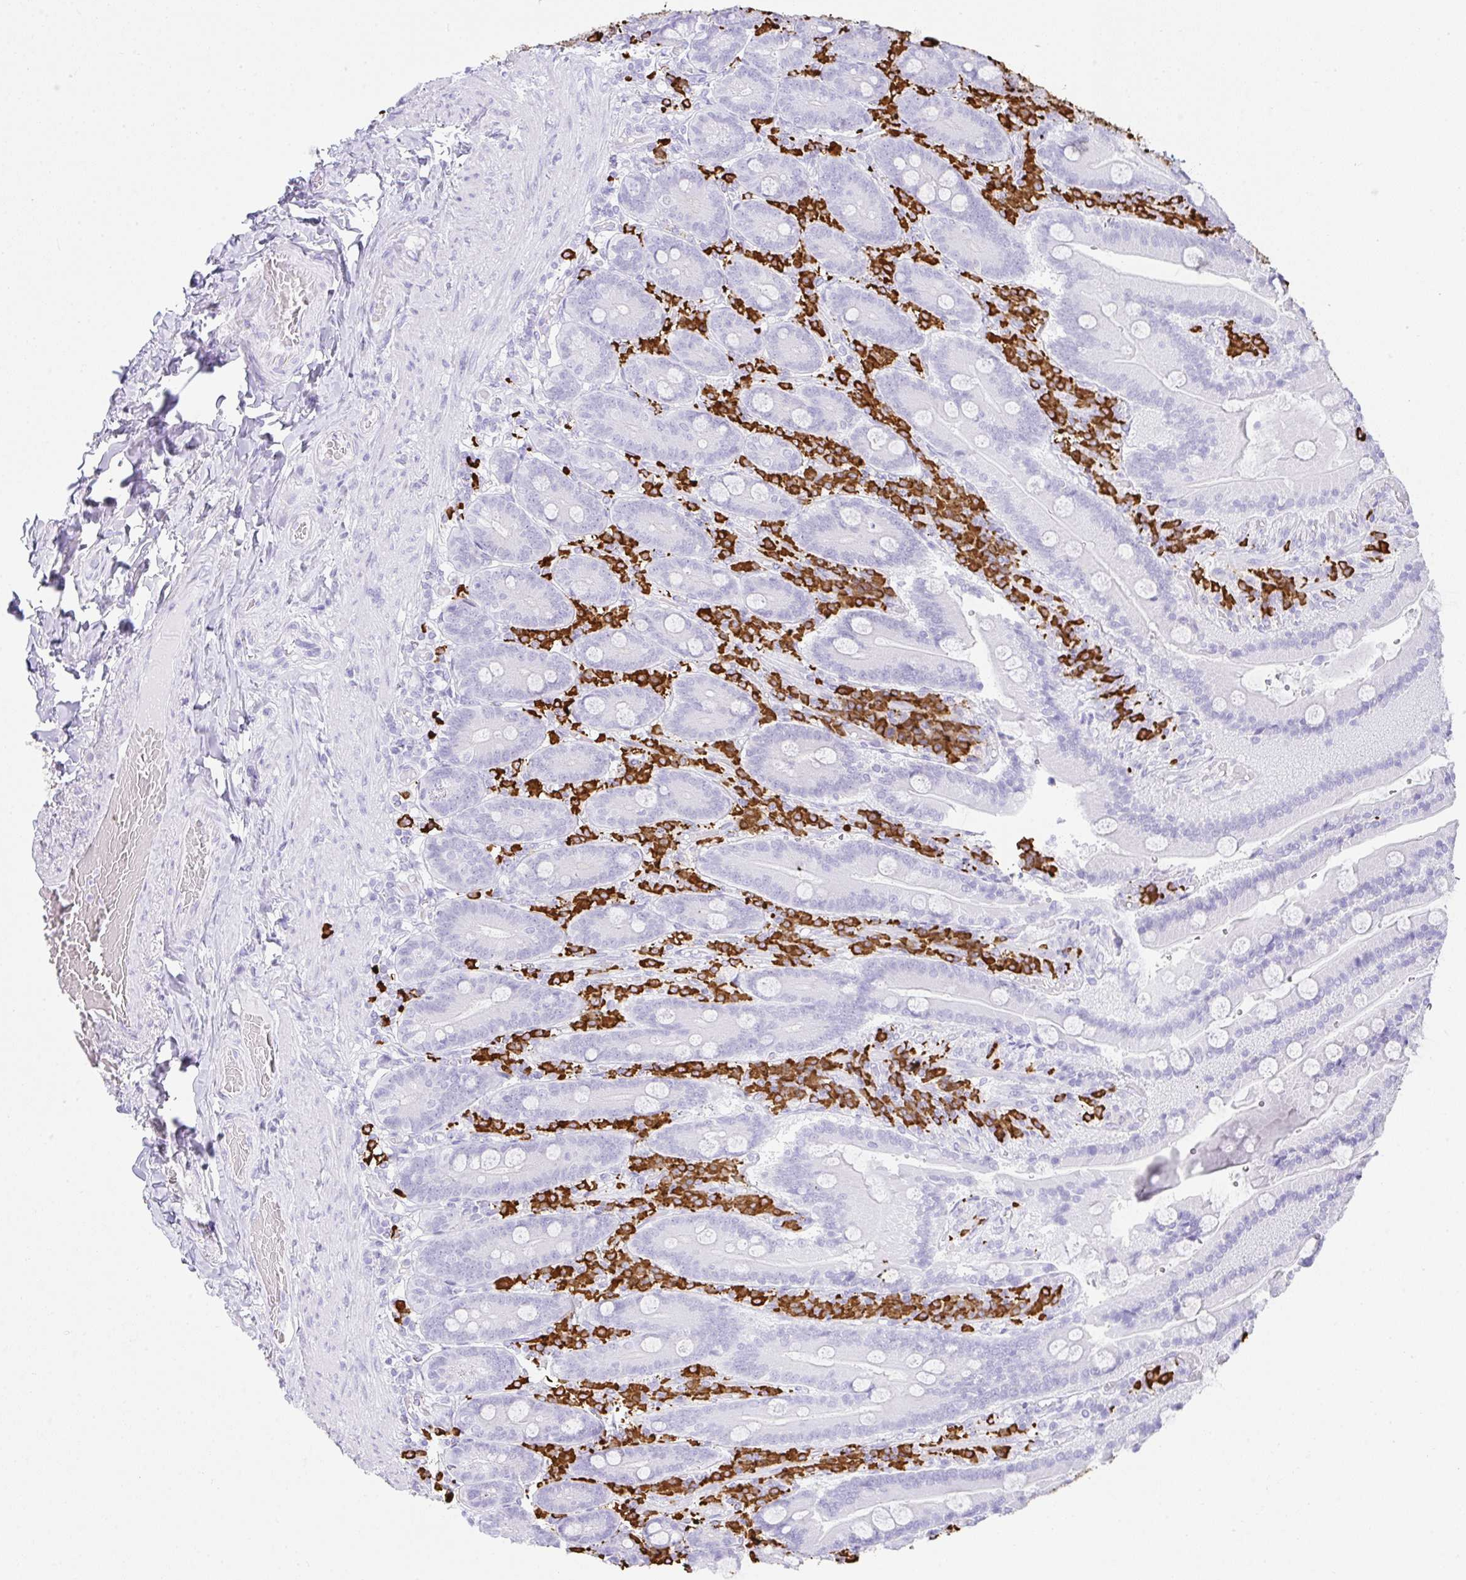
{"staining": {"intensity": "negative", "quantity": "none", "location": "none"}, "tissue": "duodenum", "cell_type": "Glandular cells", "image_type": "normal", "snomed": [{"axis": "morphology", "description": "Normal tissue, NOS"}, {"axis": "topography", "description": "Duodenum"}], "caption": "Immunohistochemical staining of unremarkable human duodenum shows no significant positivity in glandular cells. (DAB IHC visualized using brightfield microscopy, high magnification).", "gene": "CDADC1", "patient": {"sex": "female", "age": 62}}